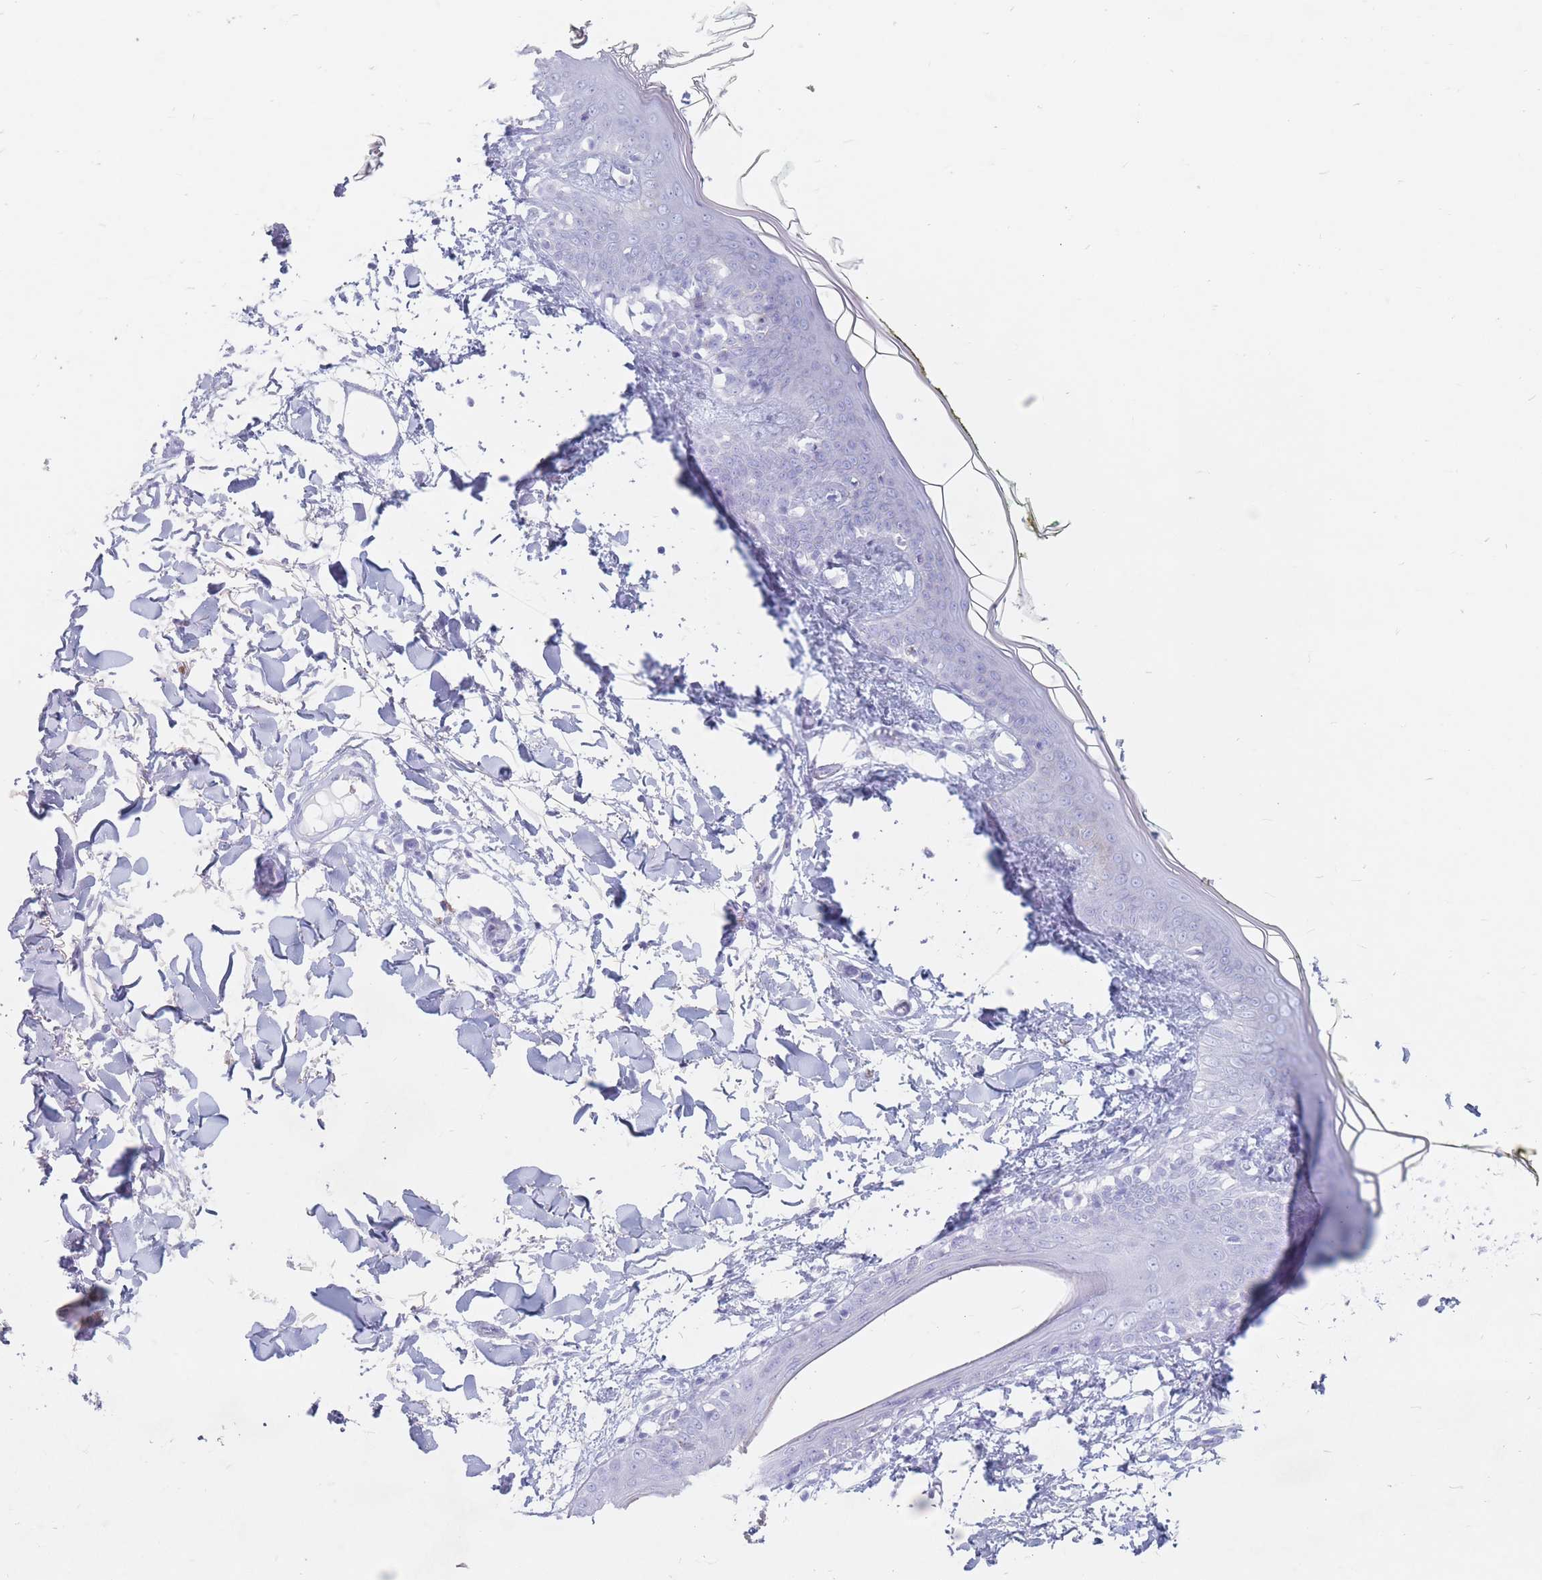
{"staining": {"intensity": "negative", "quantity": "none", "location": "none"}, "tissue": "skin", "cell_type": "Fibroblasts", "image_type": "normal", "snomed": [{"axis": "morphology", "description": "Normal tissue, NOS"}, {"axis": "topography", "description": "Skin"}], "caption": "Immunohistochemistry (IHC) of unremarkable human skin demonstrates no staining in fibroblasts.", "gene": "ST3GAL5", "patient": {"sex": "female", "age": 34}}